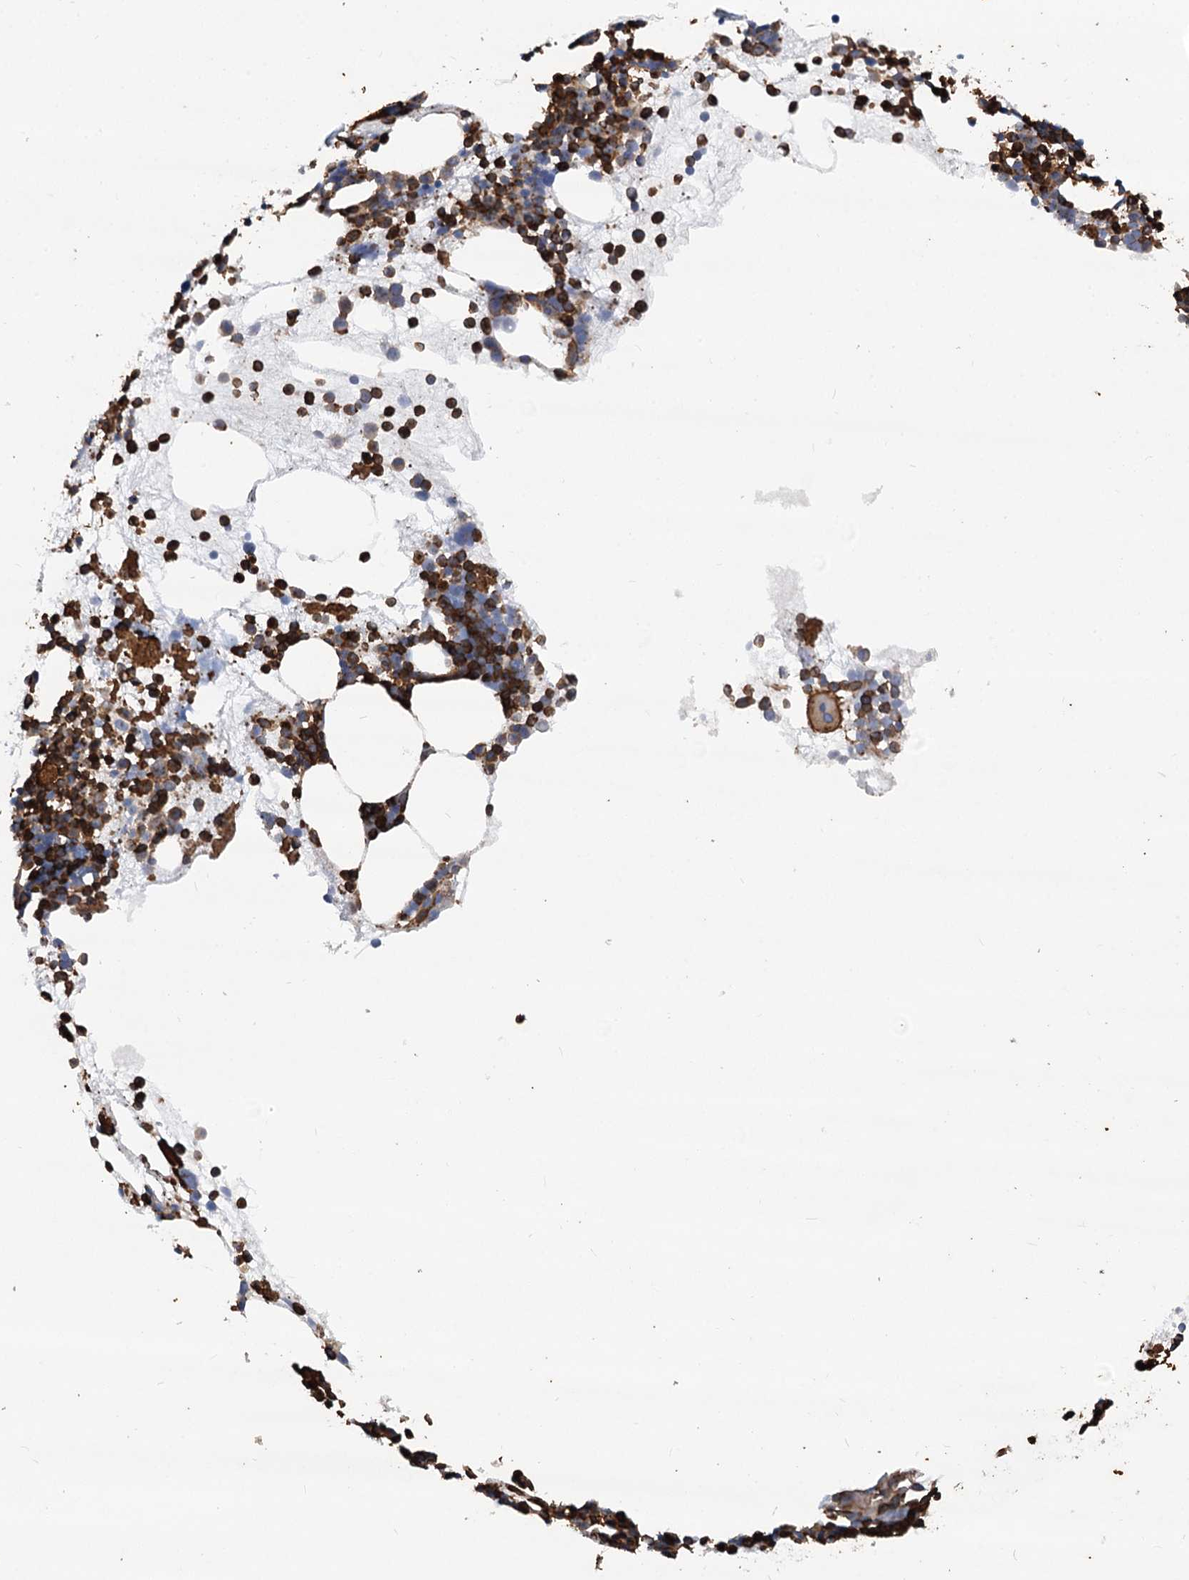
{"staining": {"intensity": "strong", "quantity": "25%-75%", "location": "cytoplasmic/membranous"}, "tissue": "bone marrow", "cell_type": "Hematopoietic cells", "image_type": "normal", "snomed": [{"axis": "morphology", "description": "Normal tissue, NOS"}, {"axis": "topography", "description": "Bone marrow"}], "caption": "This photomicrograph reveals normal bone marrow stained with IHC to label a protein in brown. The cytoplasmic/membranous of hematopoietic cells show strong positivity for the protein. Nuclei are counter-stained blue.", "gene": "WDR36", "patient": {"sex": "female", "age": 89}}